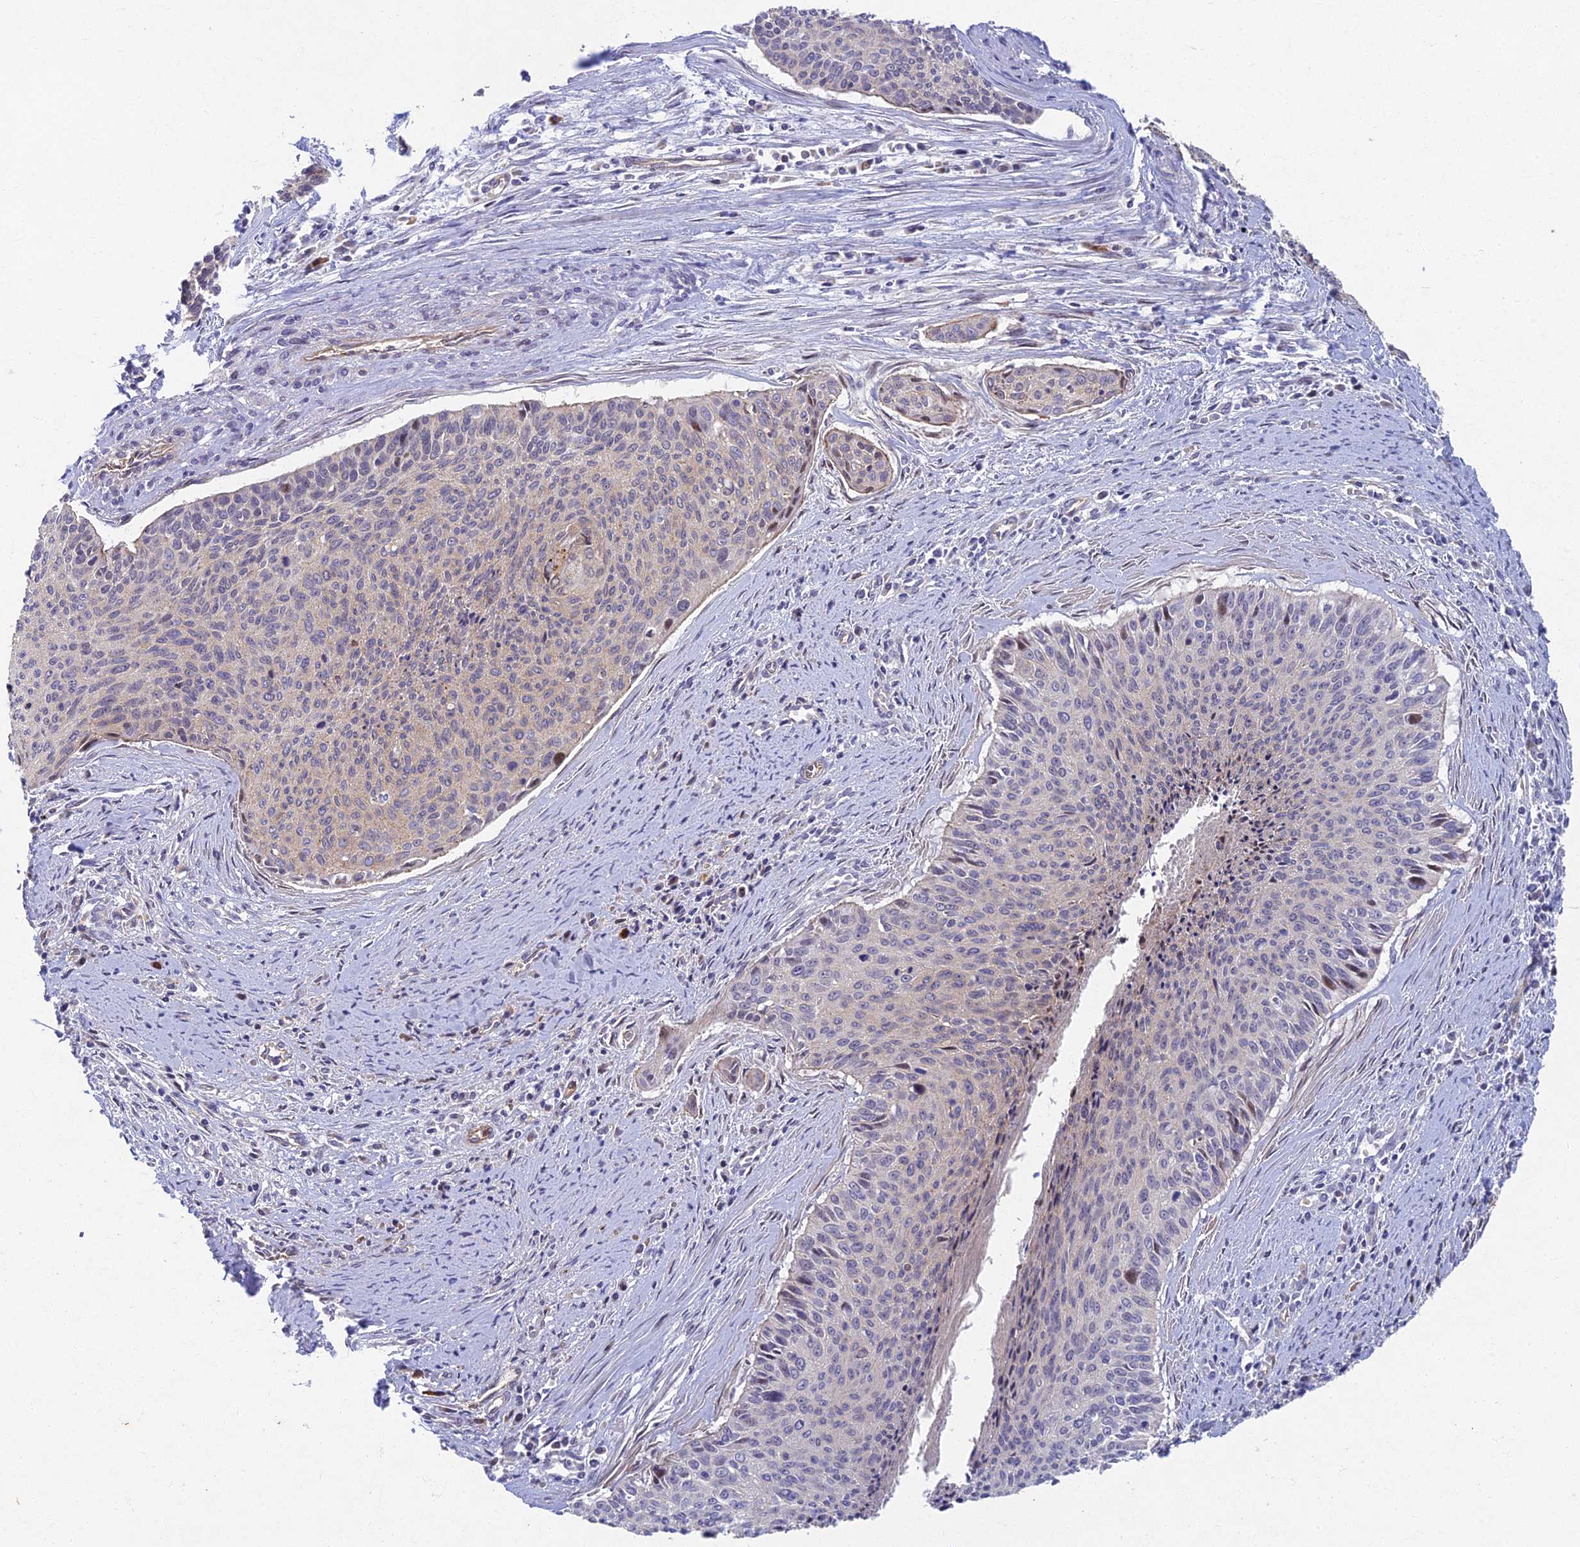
{"staining": {"intensity": "negative", "quantity": "none", "location": "none"}, "tissue": "cervical cancer", "cell_type": "Tumor cells", "image_type": "cancer", "snomed": [{"axis": "morphology", "description": "Squamous cell carcinoma, NOS"}, {"axis": "topography", "description": "Cervix"}], "caption": "The micrograph demonstrates no staining of tumor cells in cervical squamous cell carcinoma.", "gene": "RHBDL2", "patient": {"sex": "female", "age": 55}}